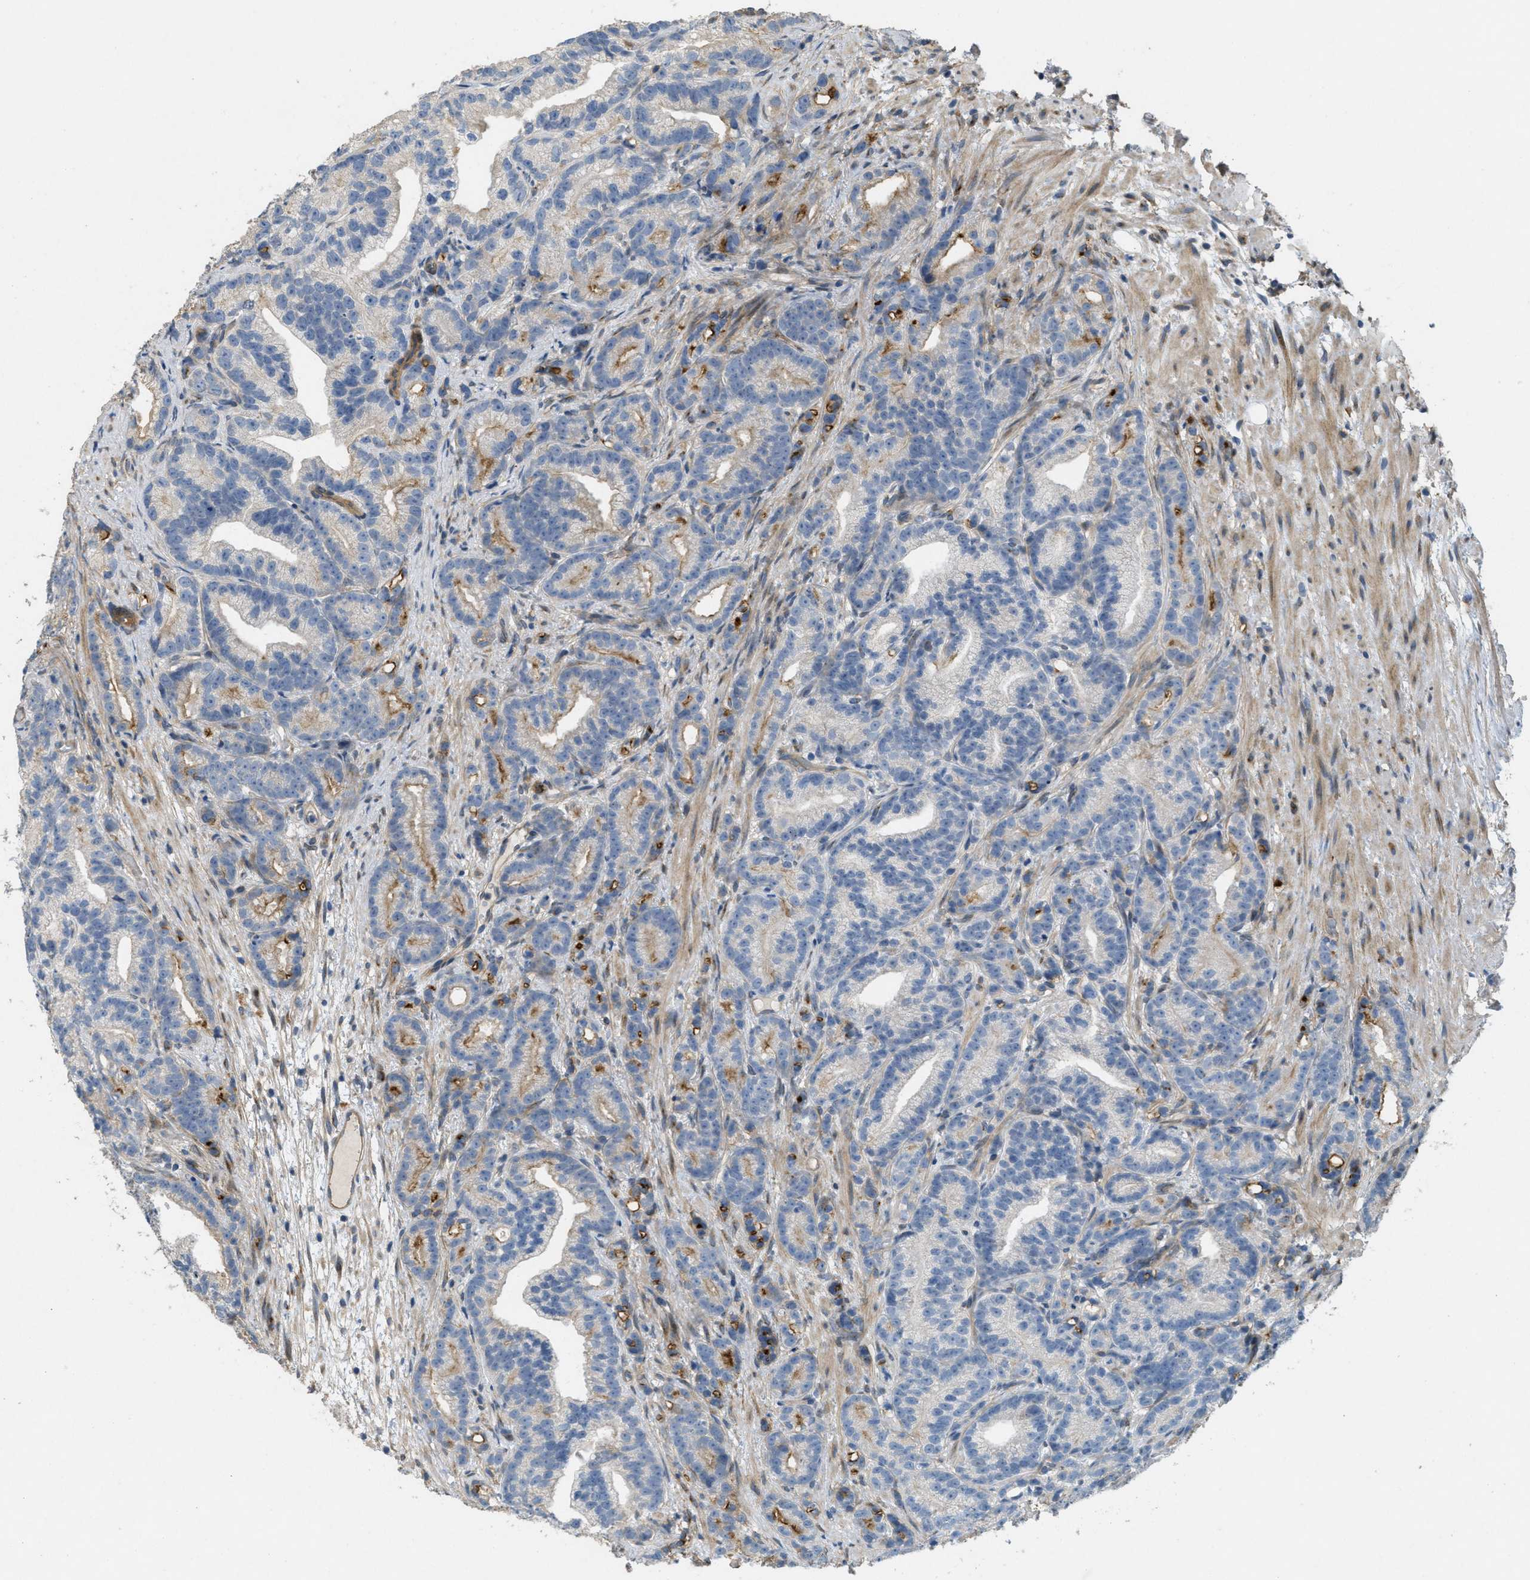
{"staining": {"intensity": "moderate", "quantity": "<25%", "location": "cytoplasmic/membranous"}, "tissue": "prostate cancer", "cell_type": "Tumor cells", "image_type": "cancer", "snomed": [{"axis": "morphology", "description": "Adenocarcinoma, Low grade"}, {"axis": "topography", "description": "Prostate"}], "caption": "Moderate cytoplasmic/membranous expression is appreciated in approximately <25% of tumor cells in prostate cancer.", "gene": "ADCY5", "patient": {"sex": "male", "age": 89}}